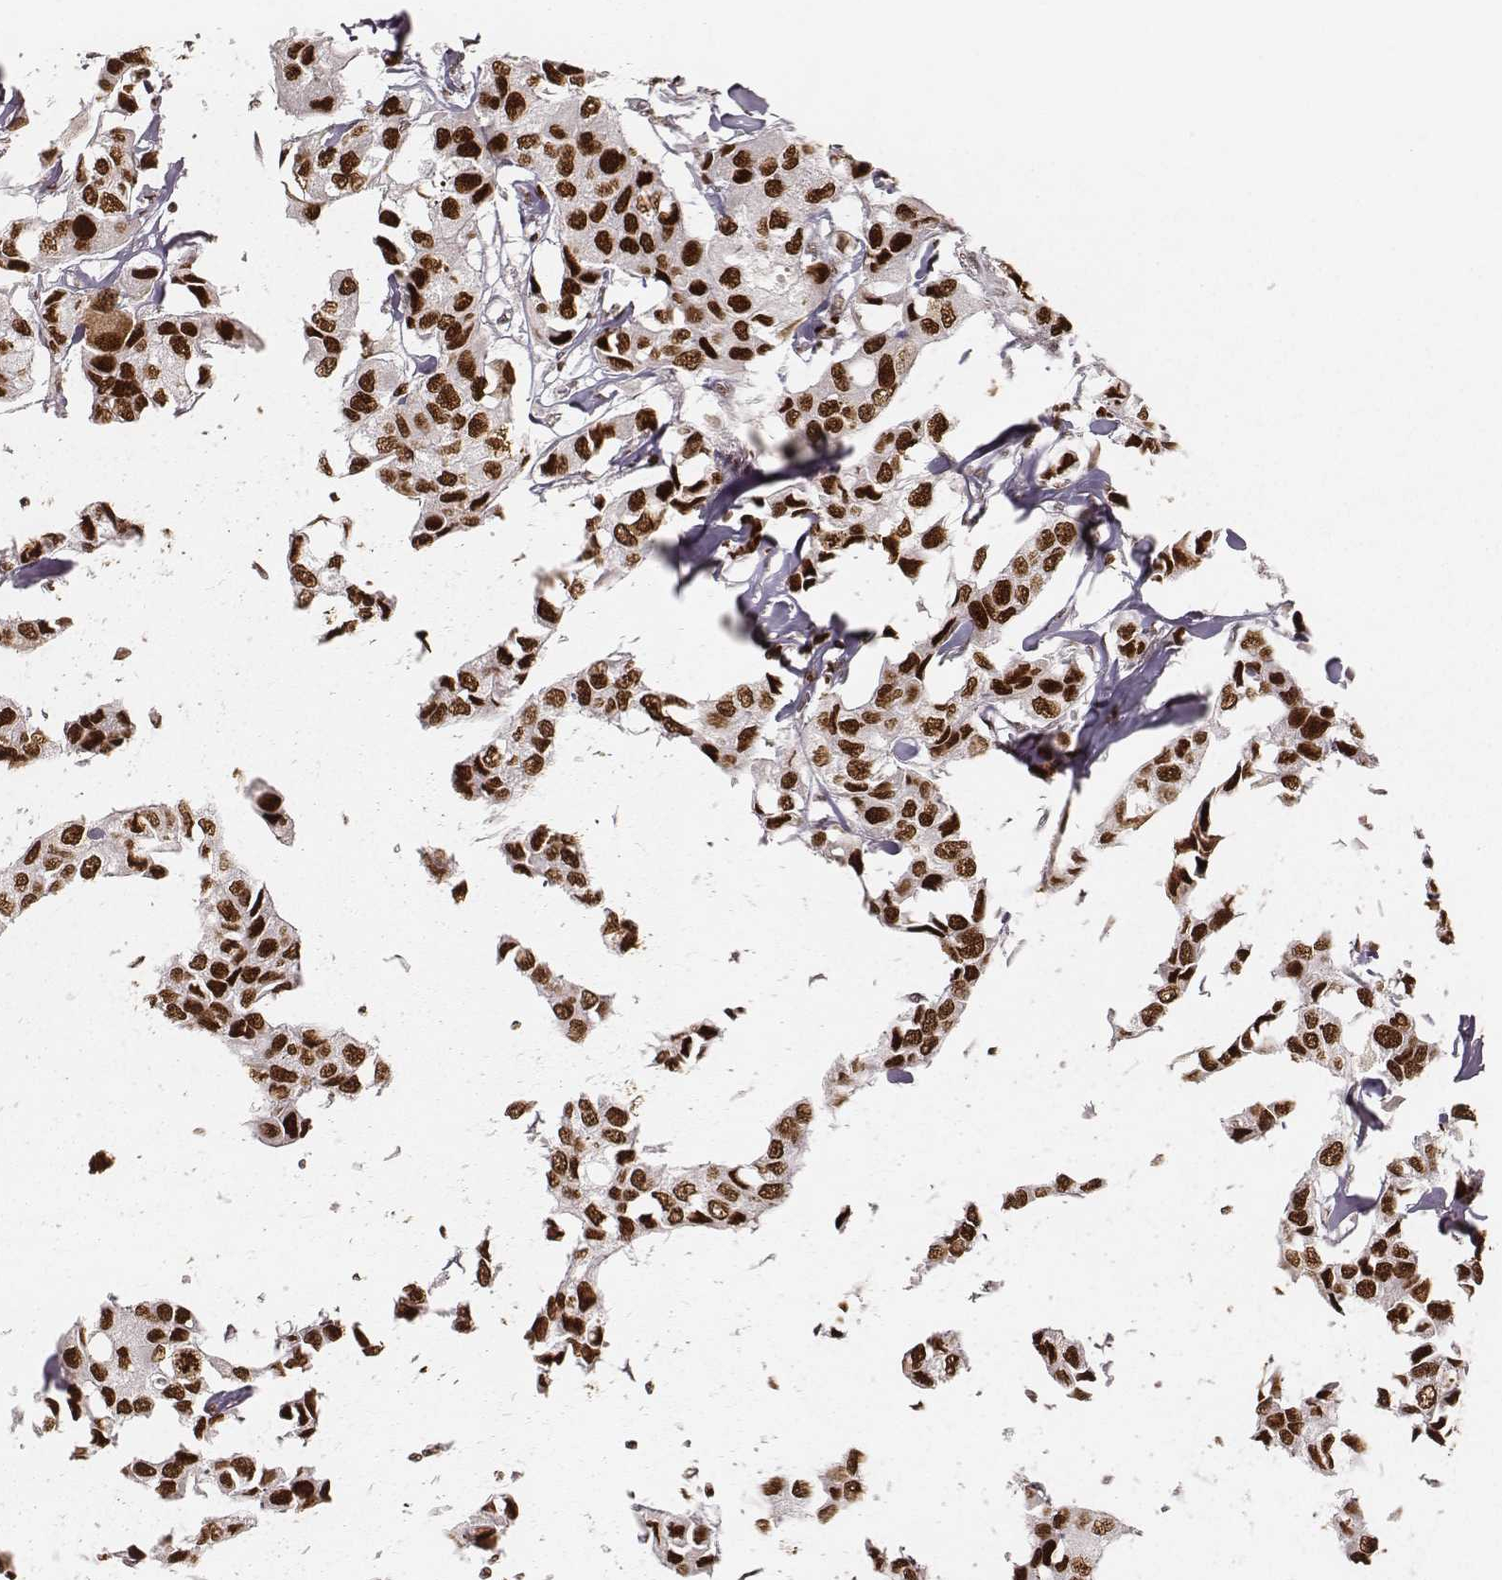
{"staining": {"intensity": "strong", "quantity": ">75%", "location": "nuclear"}, "tissue": "breast cancer", "cell_type": "Tumor cells", "image_type": "cancer", "snomed": [{"axis": "morphology", "description": "Duct carcinoma"}, {"axis": "topography", "description": "Breast"}], "caption": "Tumor cells demonstrate high levels of strong nuclear expression in approximately >75% of cells in human breast cancer (intraductal carcinoma). The protein is stained brown, and the nuclei are stained in blue (DAB IHC with brightfield microscopy, high magnification).", "gene": "PARP1", "patient": {"sex": "female", "age": 80}}